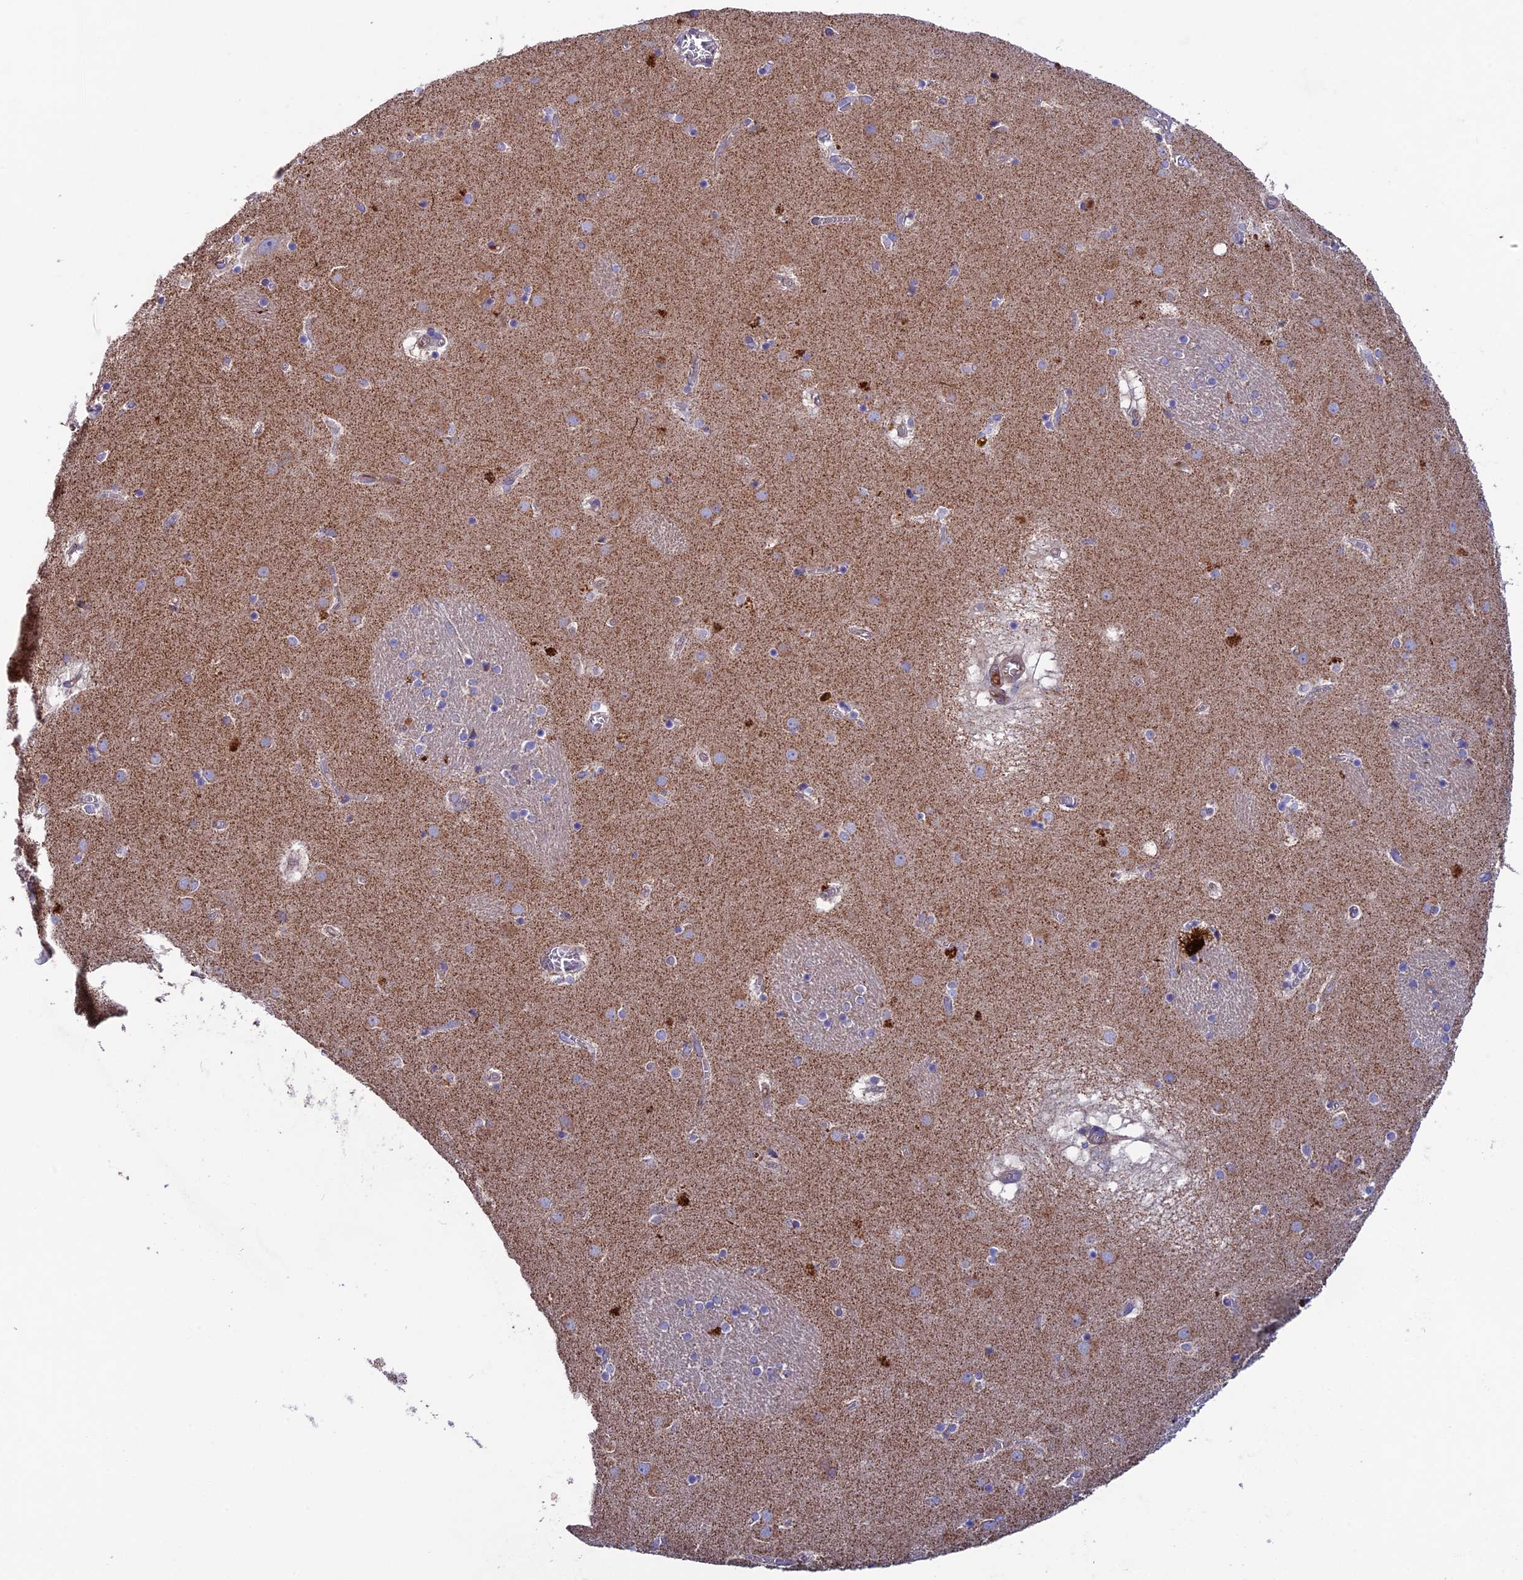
{"staining": {"intensity": "negative", "quantity": "none", "location": "none"}, "tissue": "caudate", "cell_type": "Glial cells", "image_type": "normal", "snomed": [{"axis": "morphology", "description": "Normal tissue, NOS"}, {"axis": "topography", "description": "Lateral ventricle wall"}], "caption": "High magnification brightfield microscopy of normal caudate stained with DAB (brown) and counterstained with hematoxylin (blue): glial cells show no significant staining. (DAB IHC with hematoxylin counter stain).", "gene": "SLC15A5", "patient": {"sex": "male", "age": 70}}